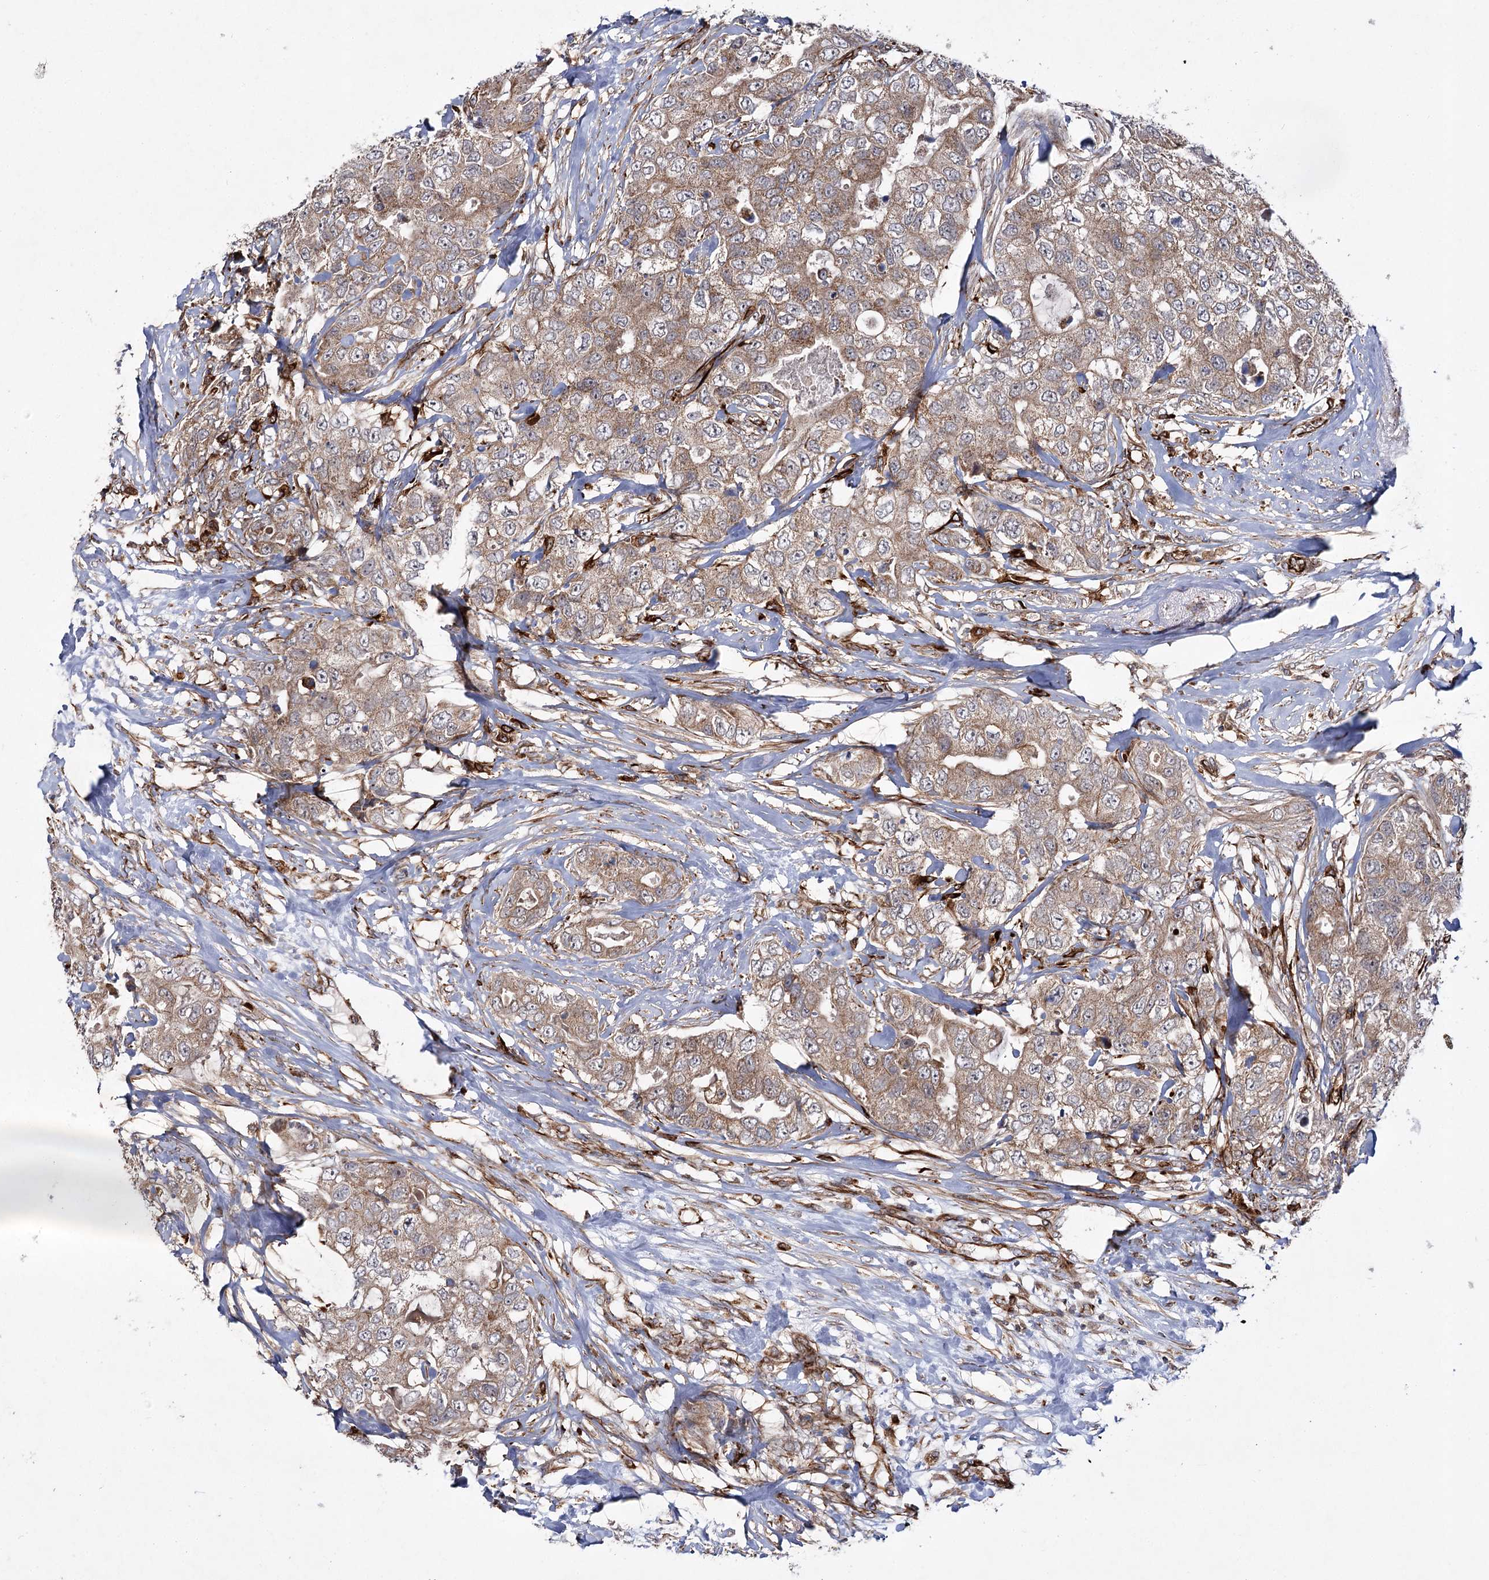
{"staining": {"intensity": "weak", "quantity": ">75%", "location": "cytoplasmic/membranous"}, "tissue": "breast cancer", "cell_type": "Tumor cells", "image_type": "cancer", "snomed": [{"axis": "morphology", "description": "Duct carcinoma"}, {"axis": "topography", "description": "Breast"}], "caption": "Protein analysis of breast cancer tissue reveals weak cytoplasmic/membranous positivity in about >75% of tumor cells.", "gene": "DPEP2", "patient": {"sex": "female", "age": 62}}